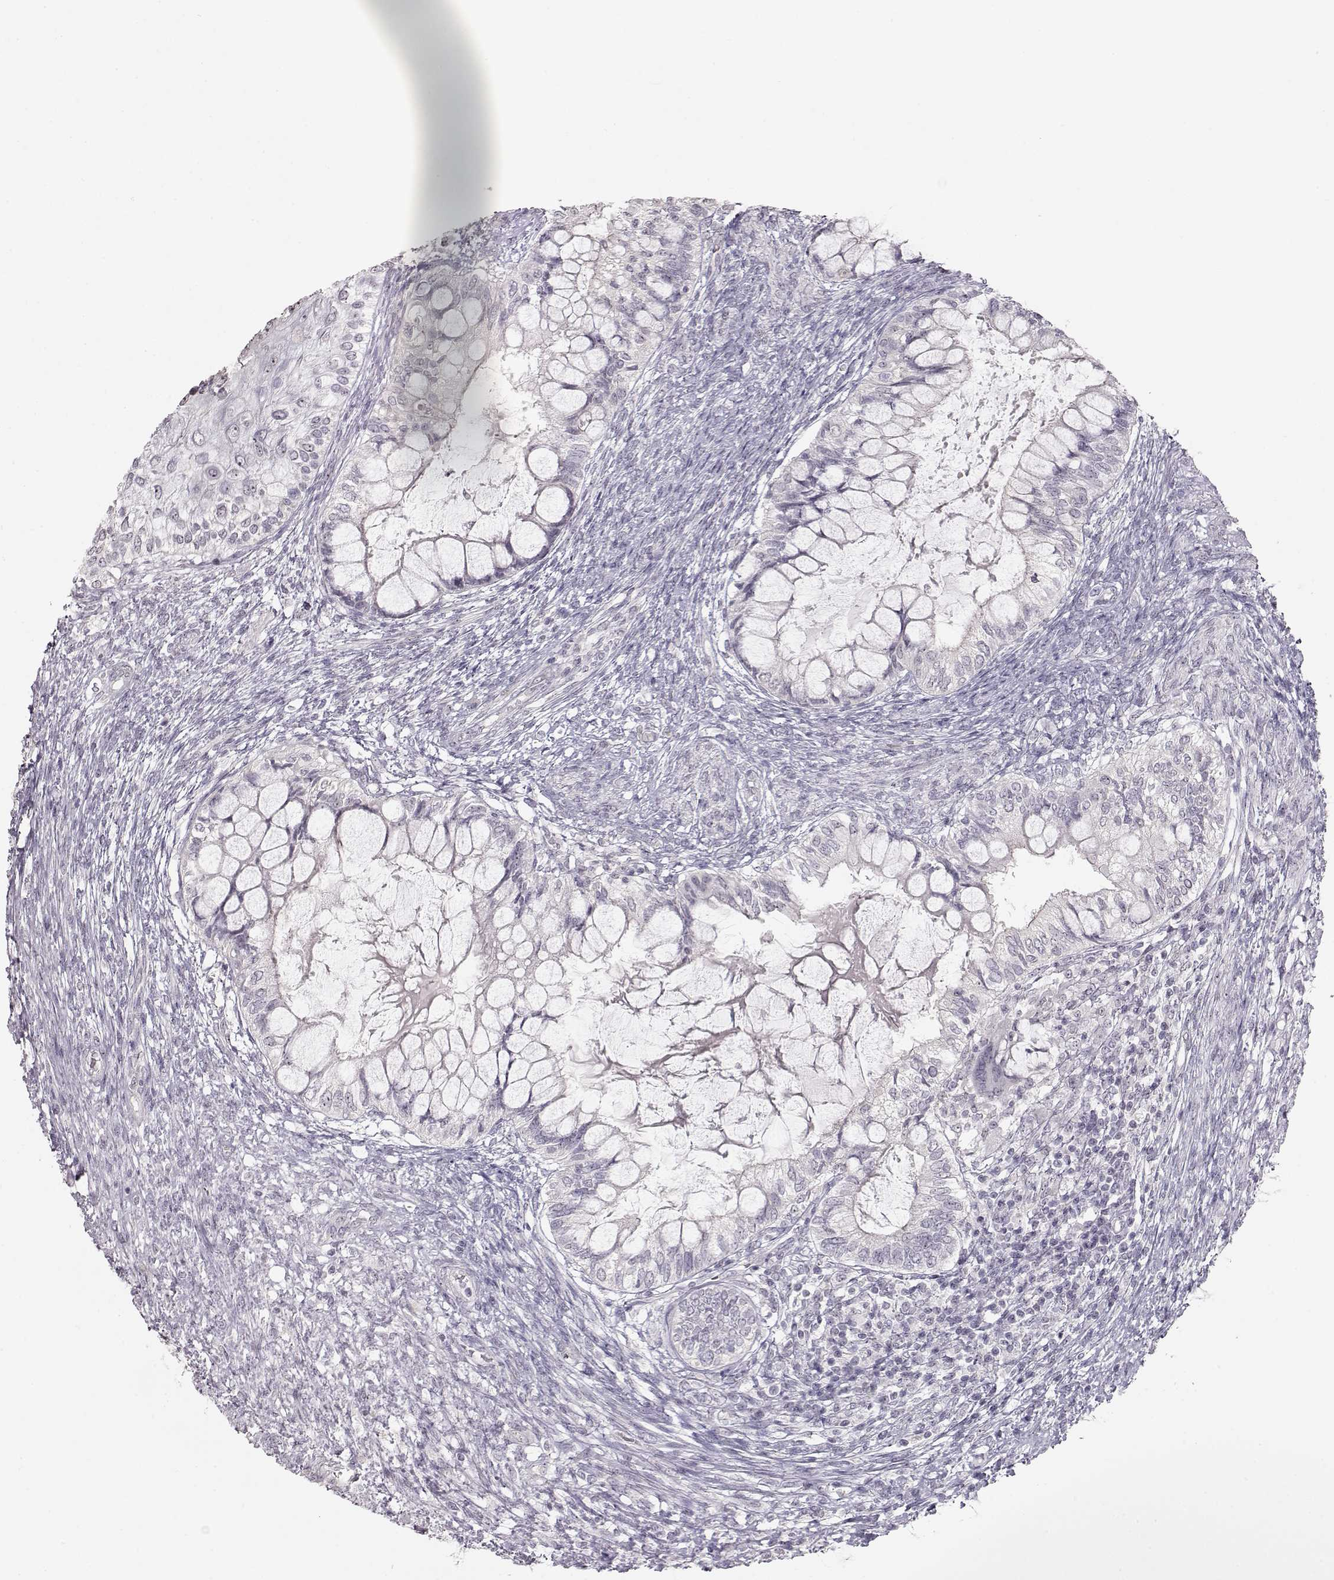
{"staining": {"intensity": "negative", "quantity": "none", "location": "none"}, "tissue": "testis cancer", "cell_type": "Tumor cells", "image_type": "cancer", "snomed": [{"axis": "morphology", "description": "Seminoma, NOS"}, {"axis": "morphology", "description": "Carcinoma, Embryonal, NOS"}, {"axis": "topography", "description": "Testis"}], "caption": "Tumor cells show no significant expression in testis cancer.", "gene": "FAM205A", "patient": {"sex": "male", "age": 41}}